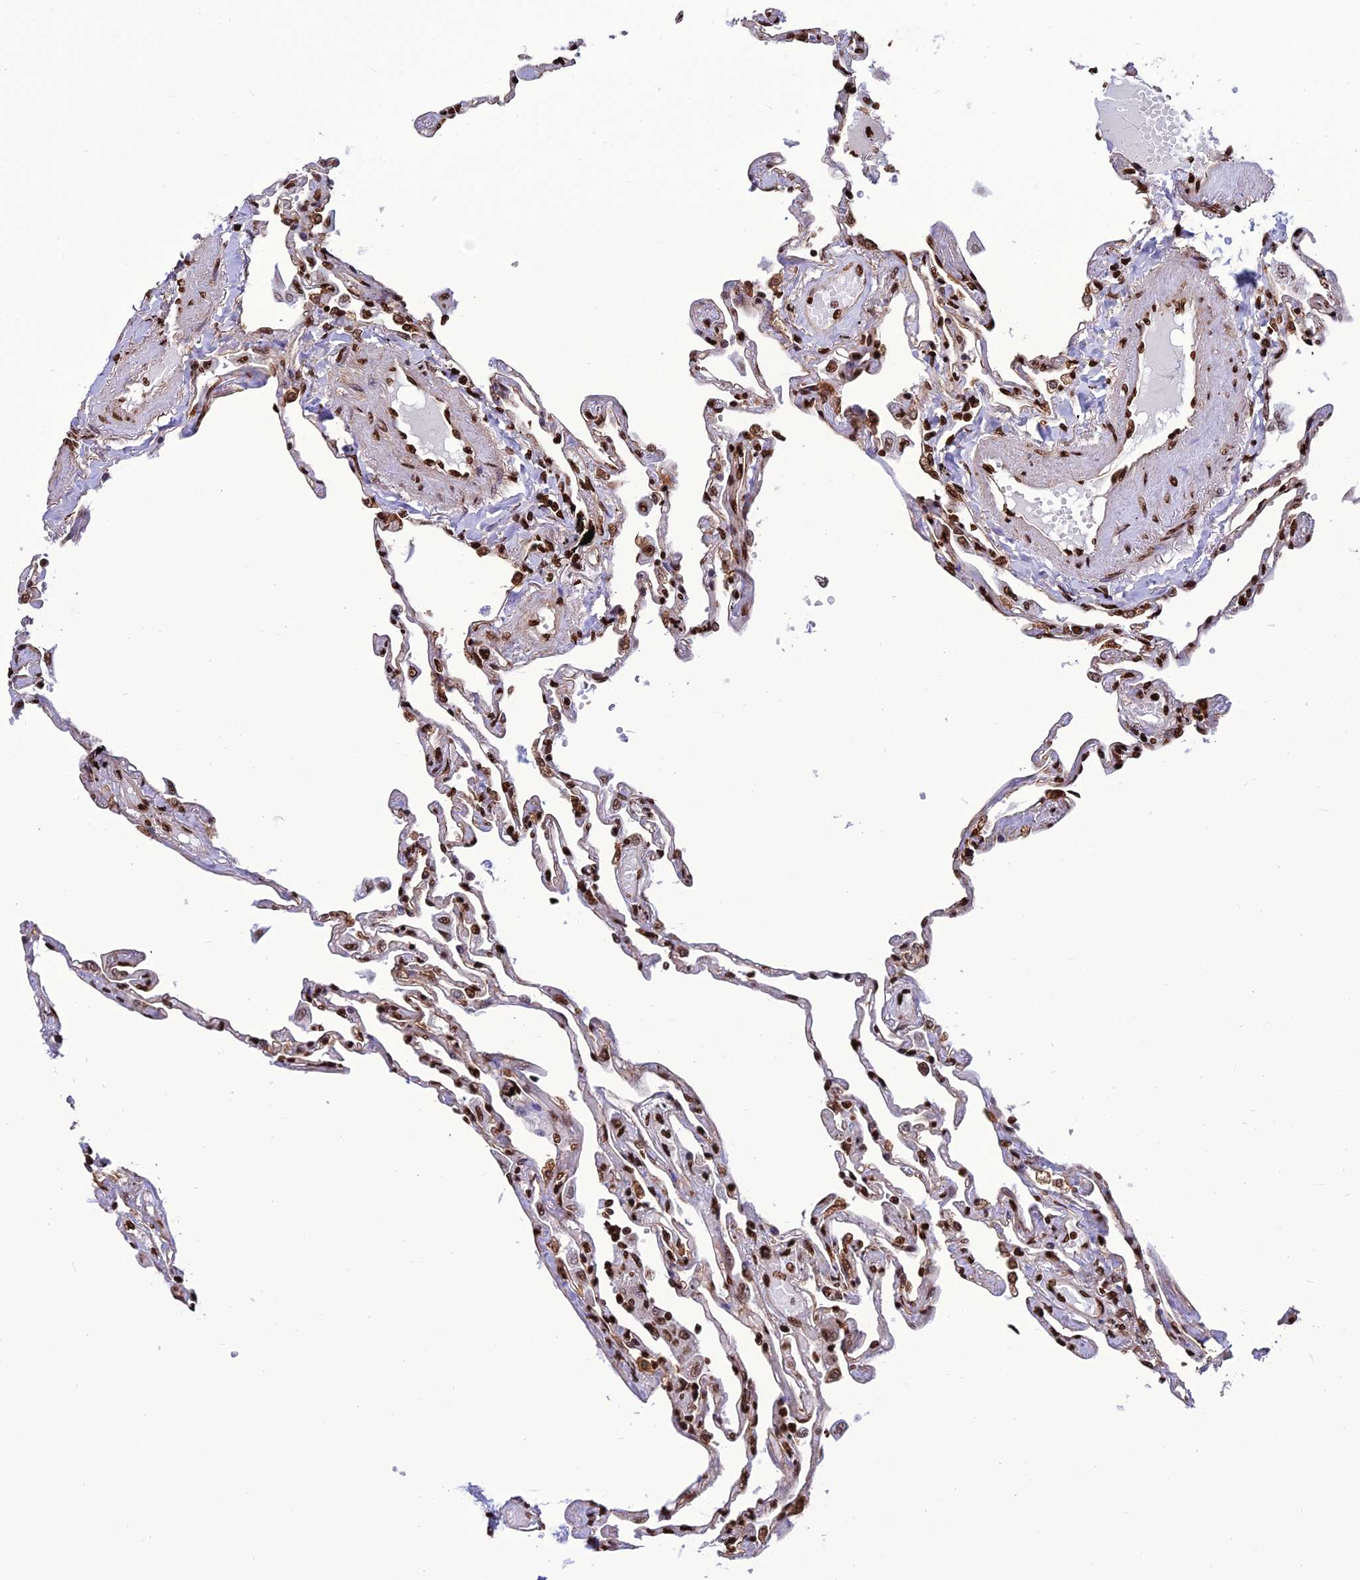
{"staining": {"intensity": "strong", "quantity": "25%-75%", "location": "nuclear"}, "tissue": "lung", "cell_type": "Alveolar cells", "image_type": "normal", "snomed": [{"axis": "morphology", "description": "Normal tissue, NOS"}, {"axis": "topography", "description": "Lung"}], "caption": "An IHC micrograph of normal tissue is shown. Protein staining in brown labels strong nuclear positivity in lung within alveolar cells.", "gene": "INO80E", "patient": {"sex": "female", "age": 67}}